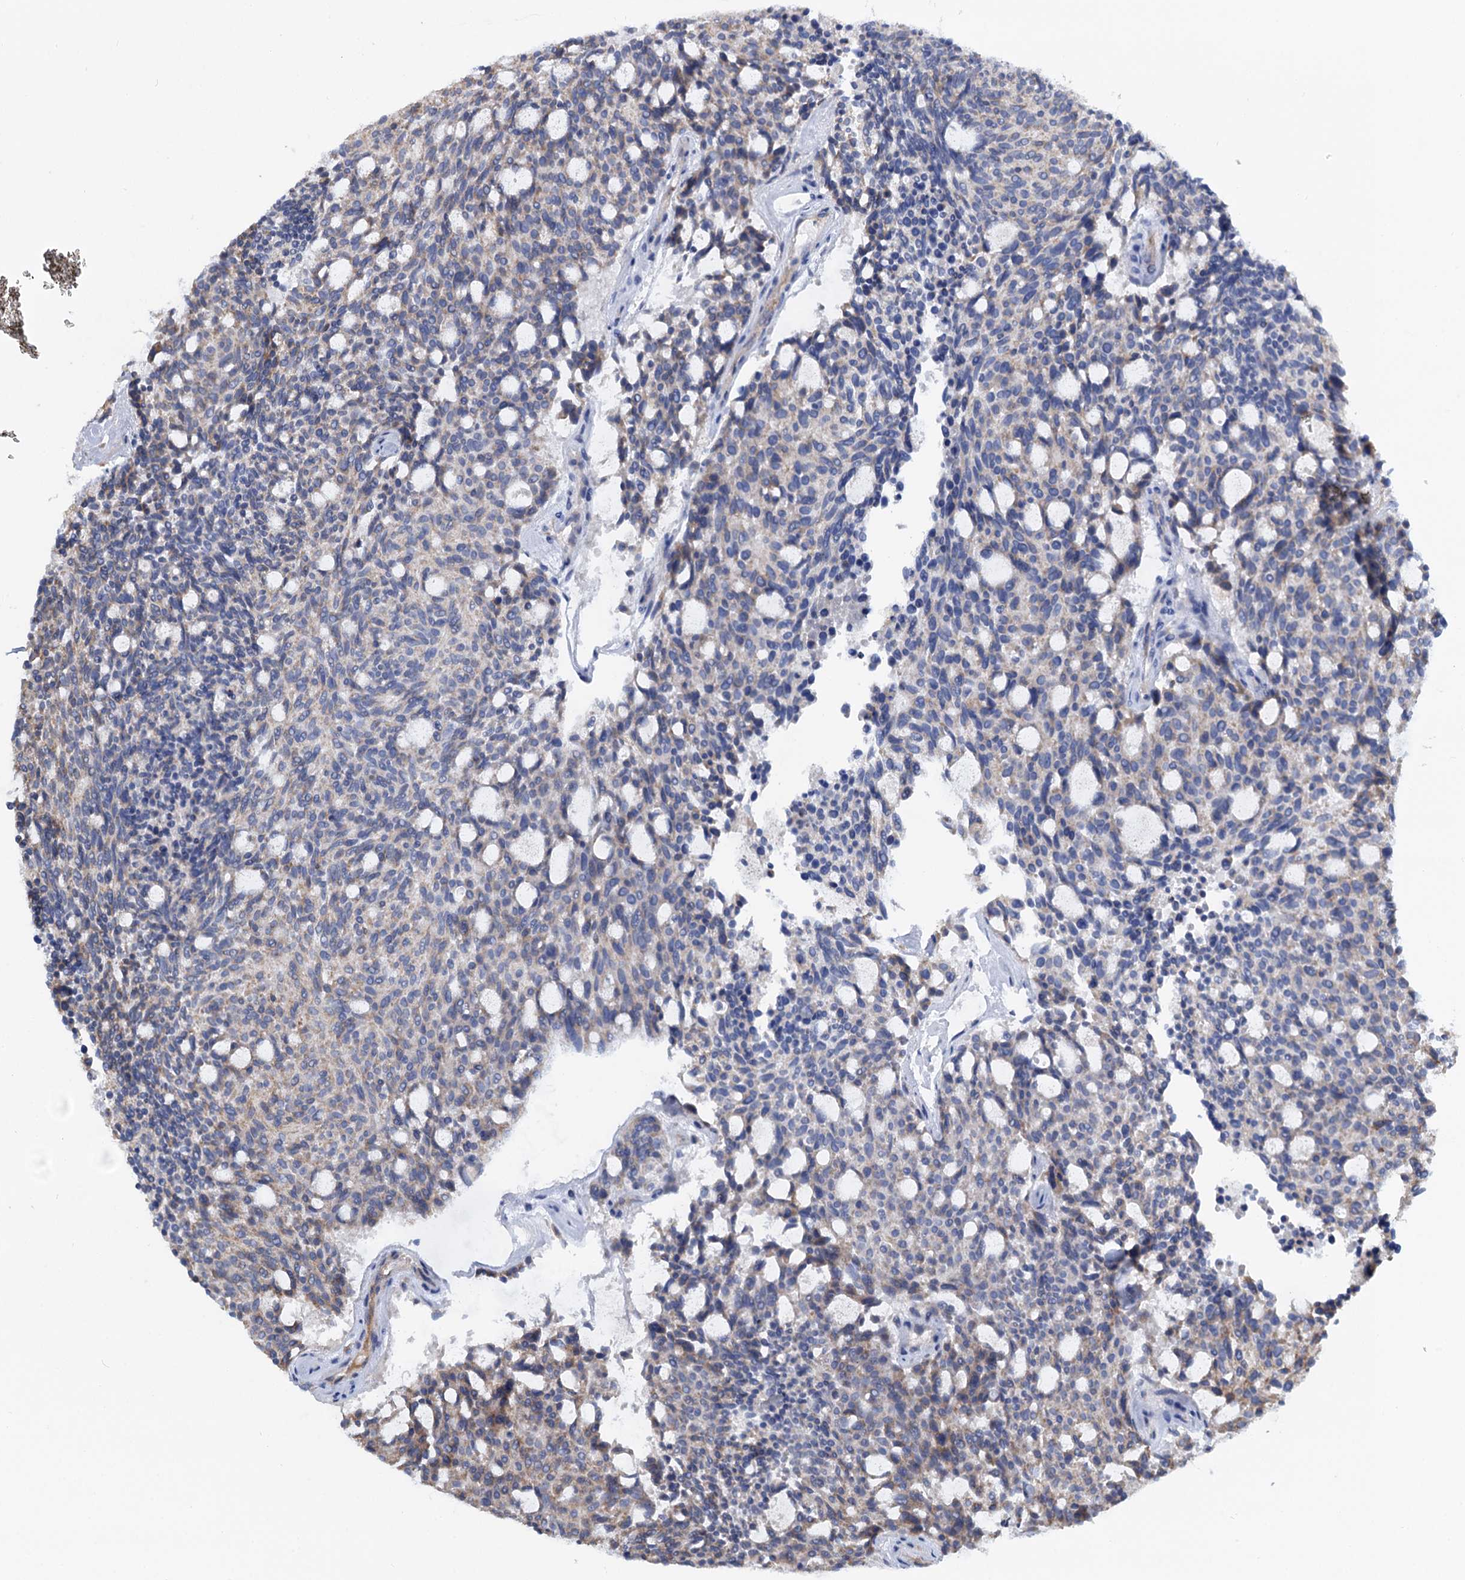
{"staining": {"intensity": "weak", "quantity": "<25%", "location": "cytoplasmic/membranous"}, "tissue": "carcinoid", "cell_type": "Tumor cells", "image_type": "cancer", "snomed": [{"axis": "morphology", "description": "Carcinoid, malignant, NOS"}, {"axis": "topography", "description": "Pancreas"}], "caption": "Carcinoid was stained to show a protein in brown. There is no significant expression in tumor cells.", "gene": "ALKBH7", "patient": {"sex": "female", "age": 54}}